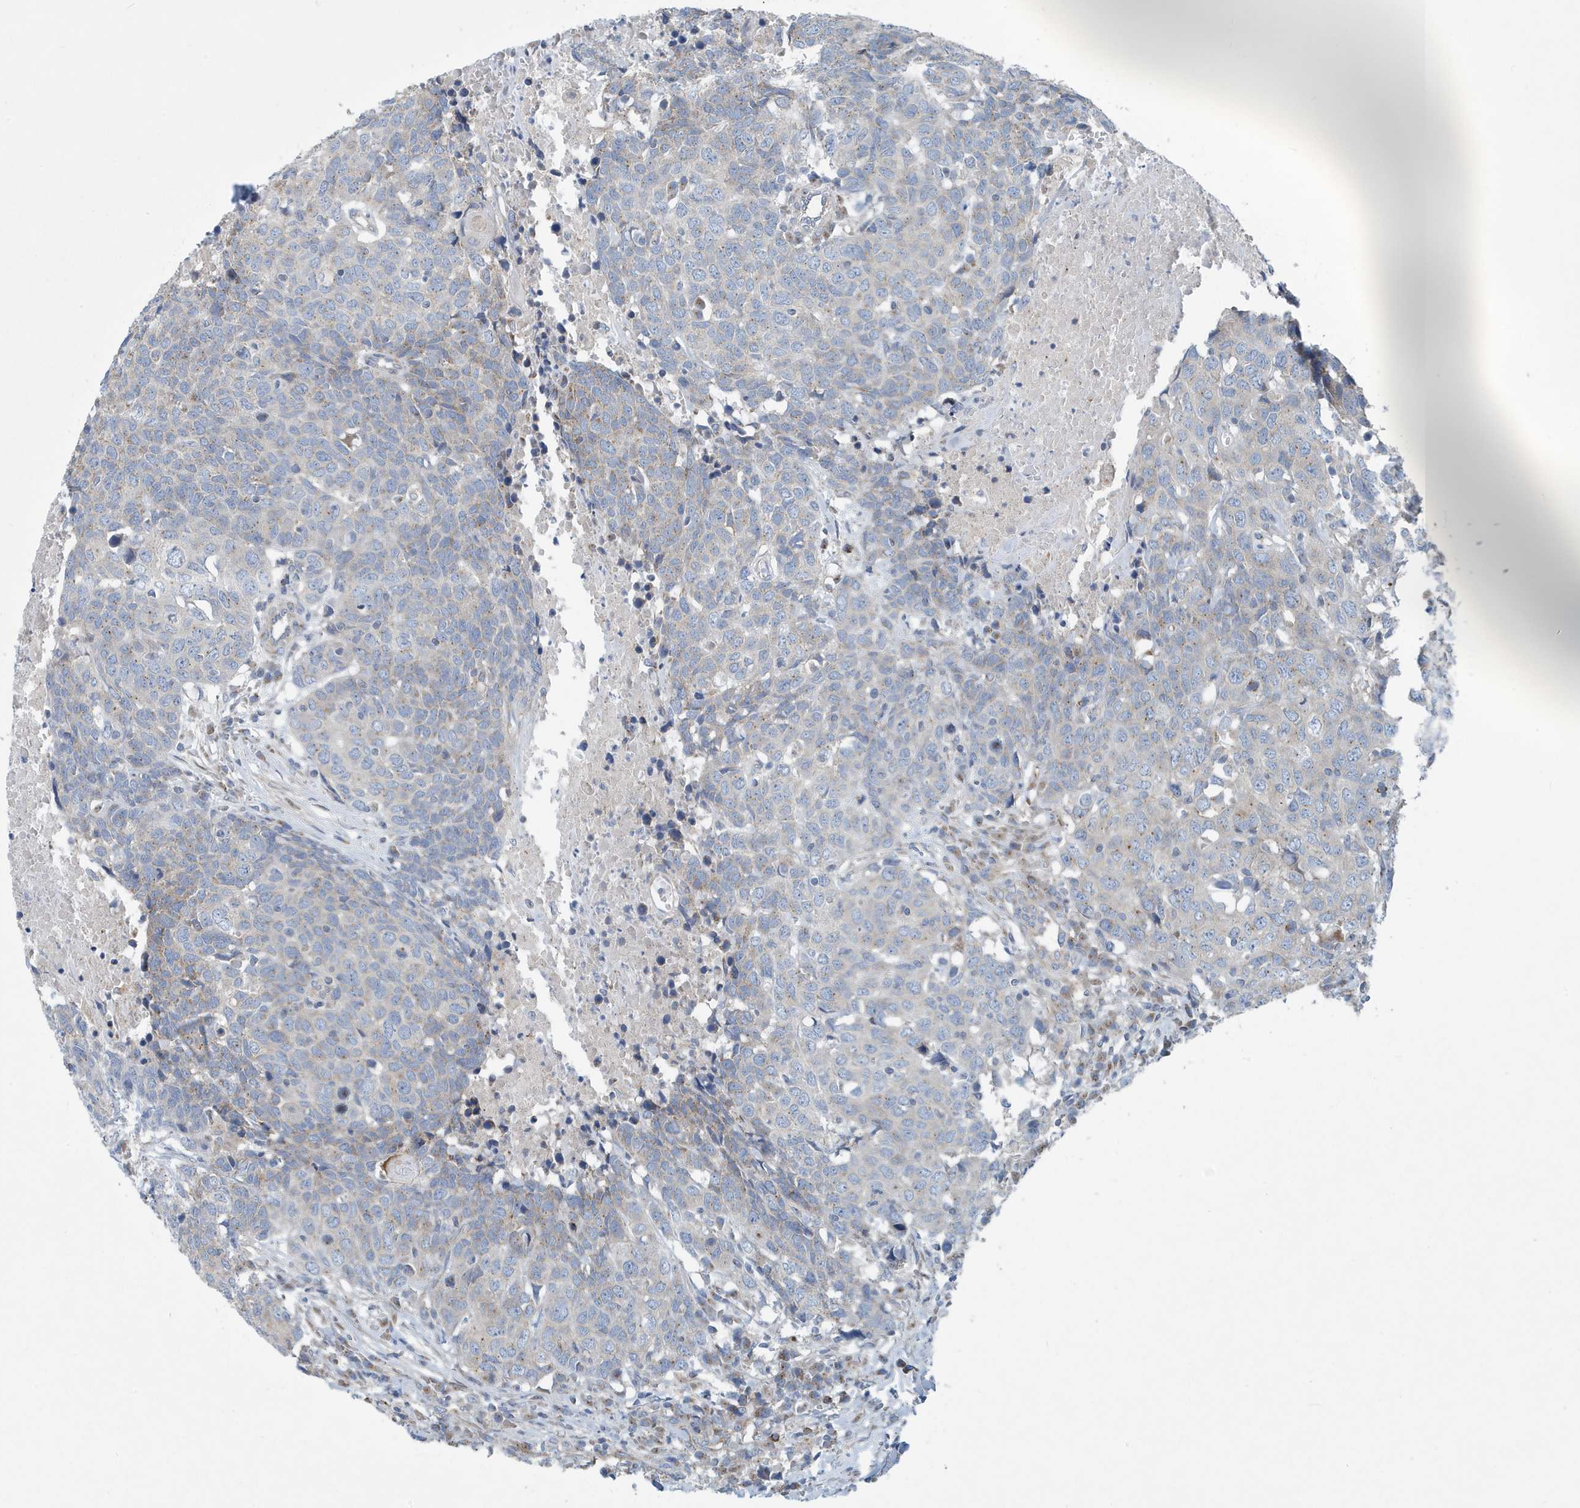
{"staining": {"intensity": "weak", "quantity": "<25%", "location": "cytoplasmic/membranous"}, "tissue": "head and neck cancer", "cell_type": "Tumor cells", "image_type": "cancer", "snomed": [{"axis": "morphology", "description": "Squamous cell carcinoma, NOS"}, {"axis": "topography", "description": "Head-Neck"}], "caption": "A high-resolution photomicrograph shows IHC staining of squamous cell carcinoma (head and neck), which exhibits no significant staining in tumor cells.", "gene": "PPM1M", "patient": {"sex": "male", "age": 66}}